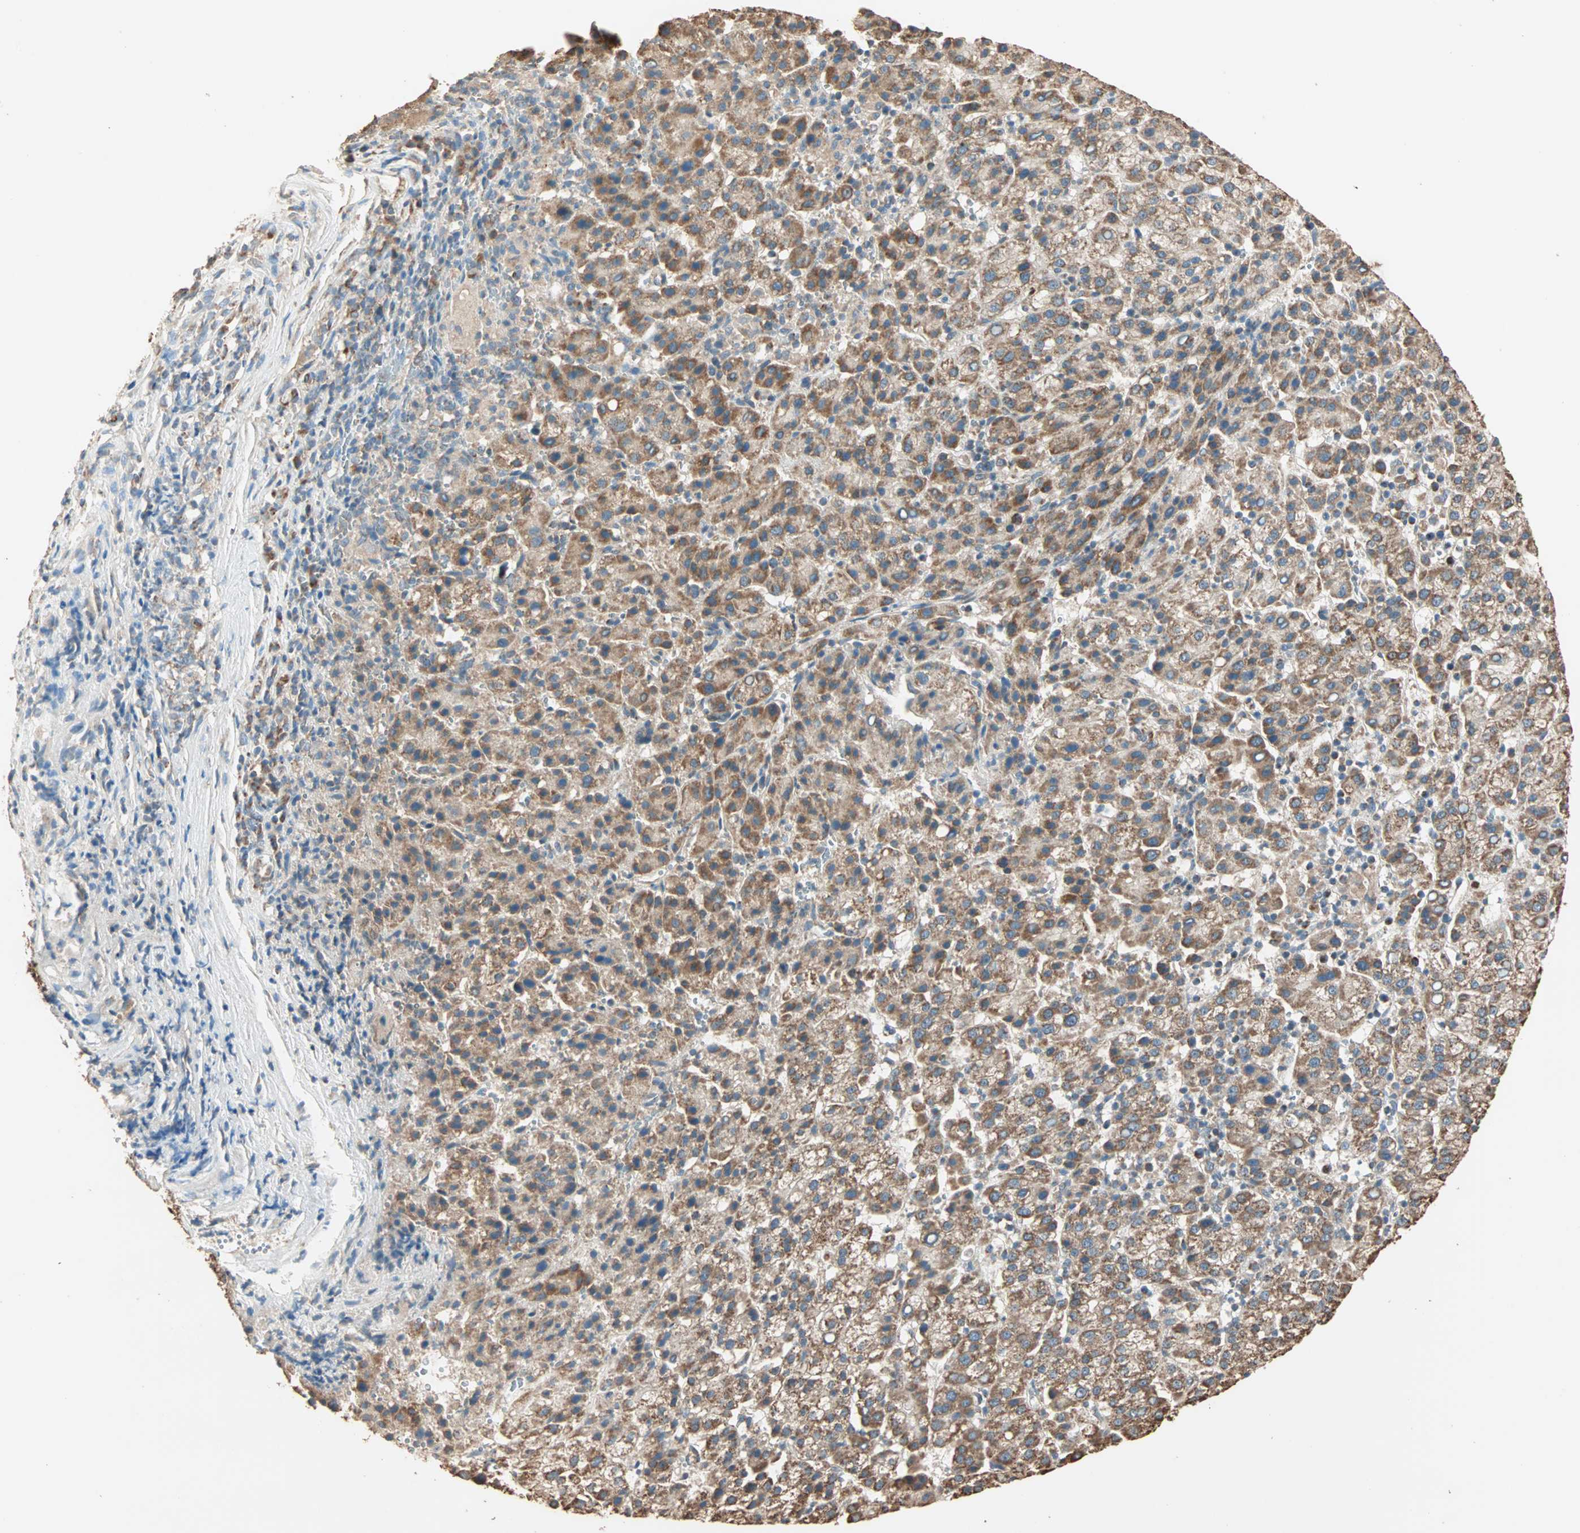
{"staining": {"intensity": "moderate", "quantity": ">75%", "location": "cytoplasmic/membranous"}, "tissue": "liver cancer", "cell_type": "Tumor cells", "image_type": "cancer", "snomed": [{"axis": "morphology", "description": "Carcinoma, Hepatocellular, NOS"}, {"axis": "topography", "description": "Liver"}], "caption": "Protein staining shows moderate cytoplasmic/membranous expression in about >75% of tumor cells in liver cancer (hepatocellular carcinoma). Nuclei are stained in blue.", "gene": "EIF4G2", "patient": {"sex": "female", "age": 58}}